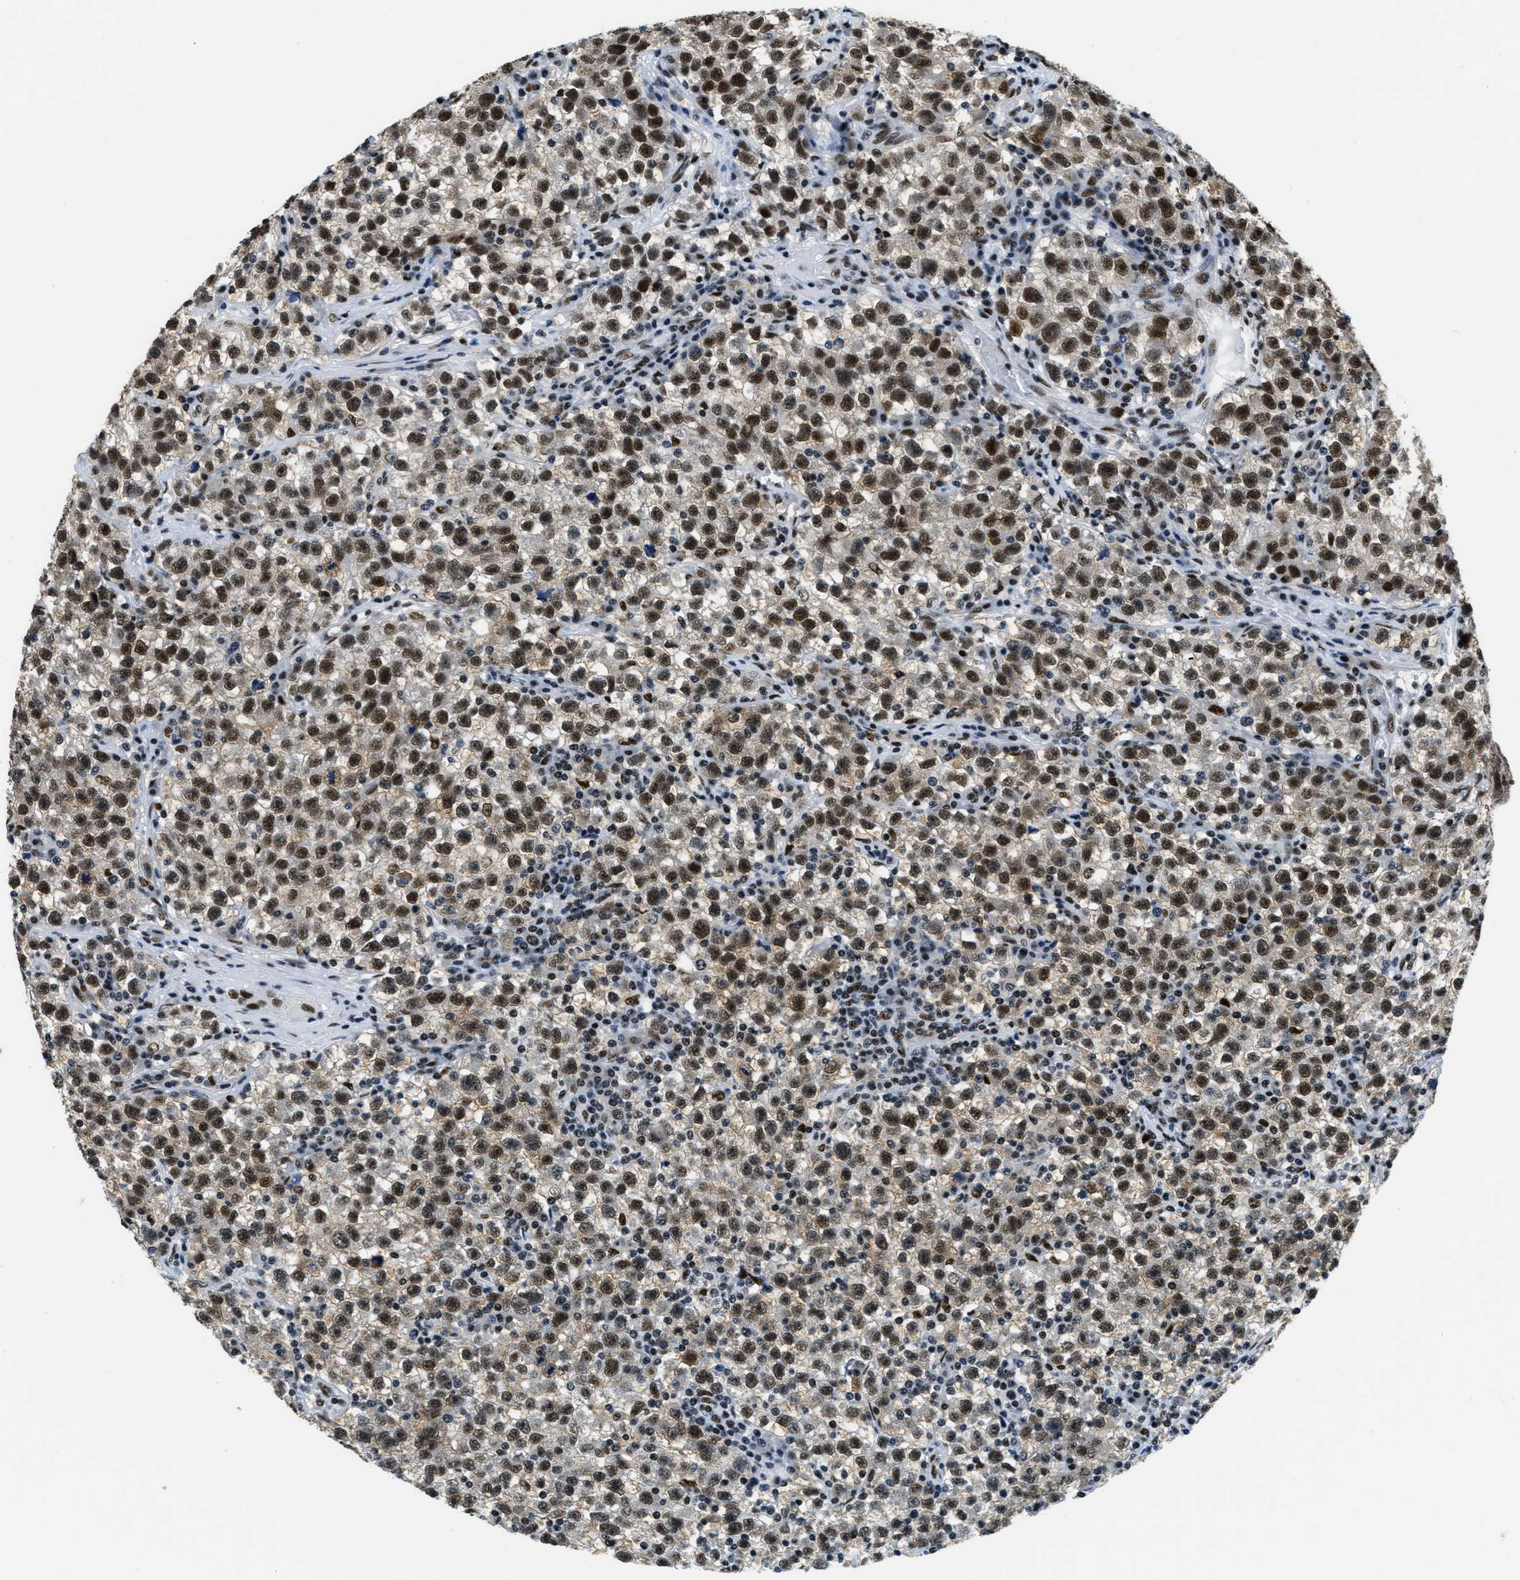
{"staining": {"intensity": "strong", "quantity": ">75%", "location": "cytoplasmic/membranous,nuclear"}, "tissue": "testis cancer", "cell_type": "Tumor cells", "image_type": "cancer", "snomed": [{"axis": "morphology", "description": "Seminoma, NOS"}, {"axis": "topography", "description": "Testis"}], "caption": "This photomicrograph demonstrates immunohistochemistry (IHC) staining of seminoma (testis), with high strong cytoplasmic/membranous and nuclear expression in about >75% of tumor cells.", "gene": "SSB", "patient": {"sex": "male", "age": 22}}